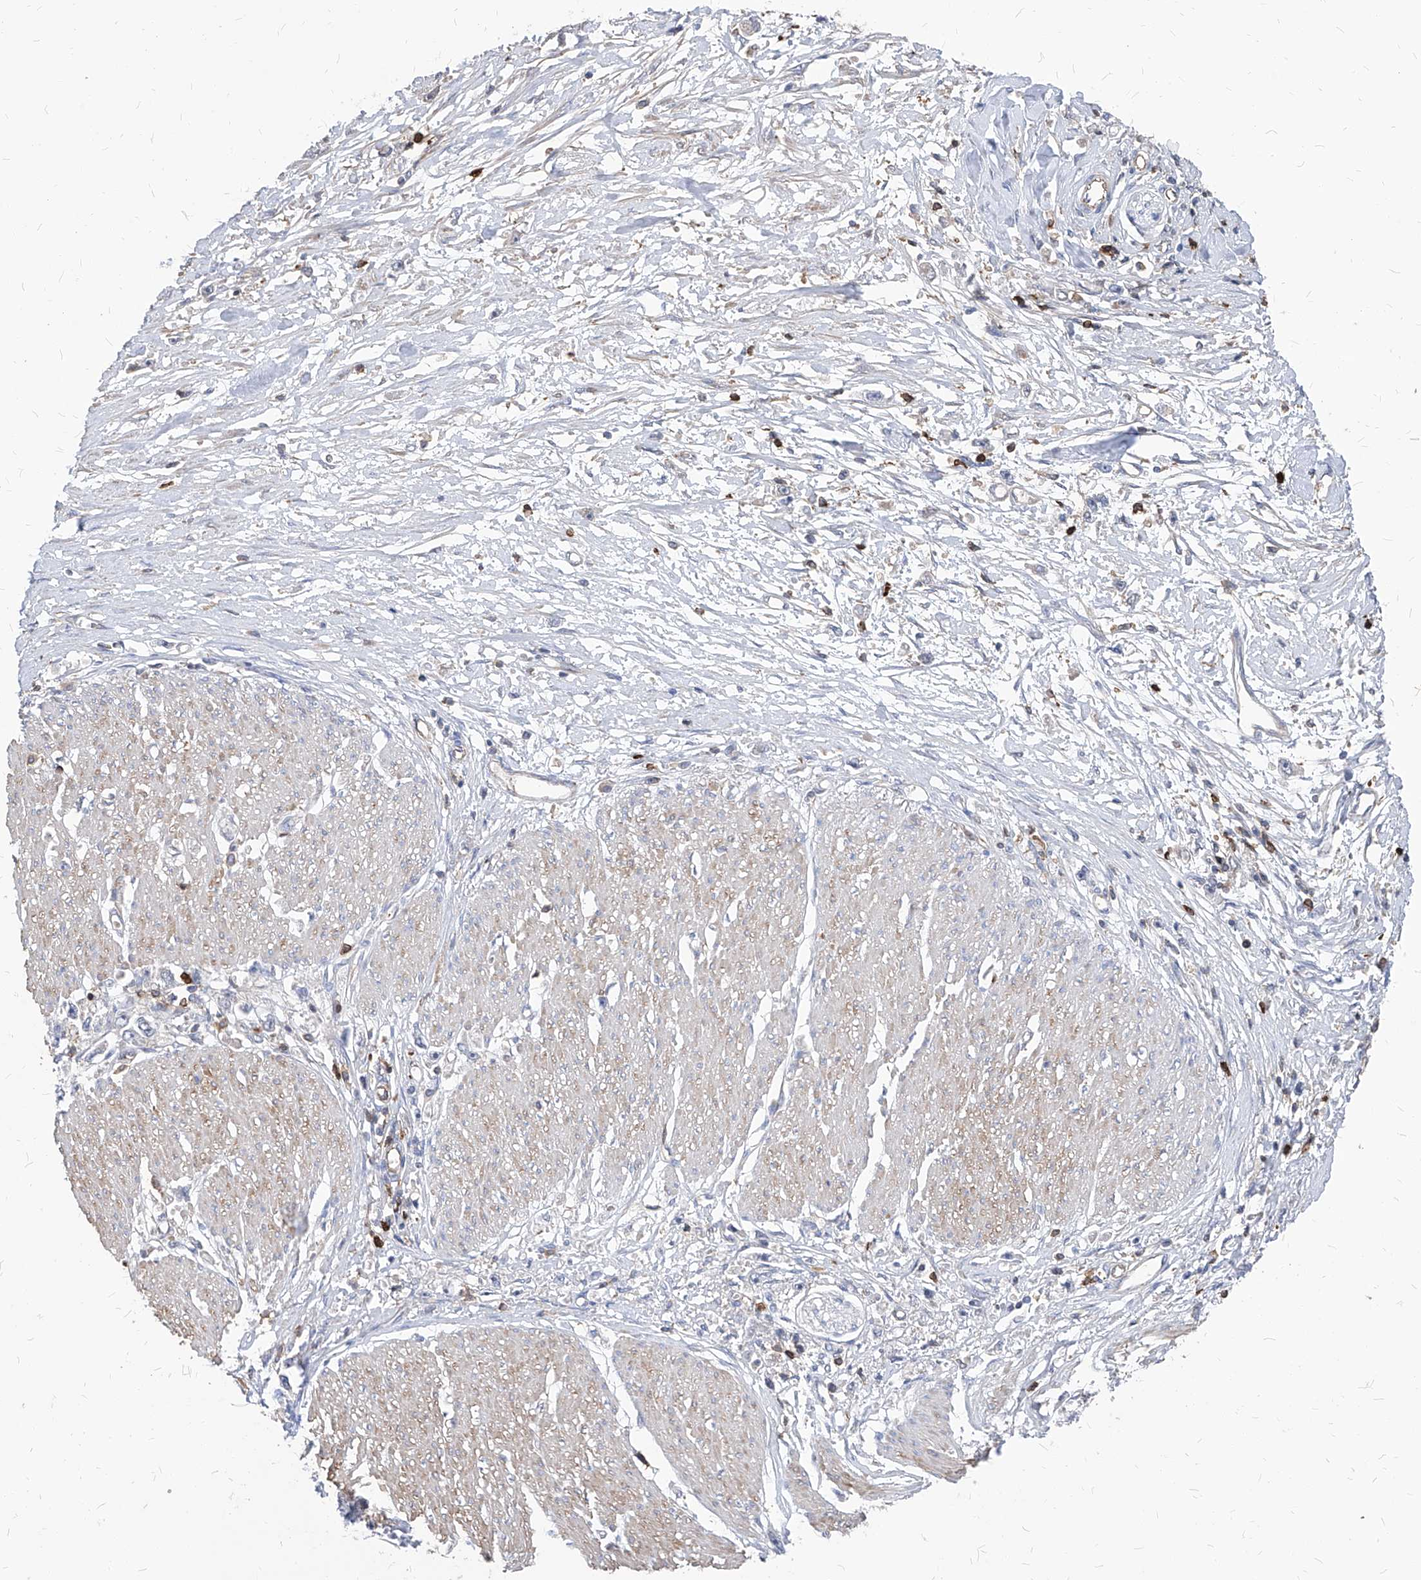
{"staining": {"intensity": "negative", "quantity": "none", "location": "none"}, "tissue": "stomach cancer", "cell_type": "Tumor cells", "image_type": "cancer", "snomed": [{"axis": "morphology", "description": "Adenocarcinoma, NOS"}, {"axis": "topography", "description": "Stomach"}], "caption": "Image shows no protein expression in tumor cells of stomach adenocarcinoma tissue.", "gene": "ABRACL", "patient": {"sex": "female", "age": 59}}